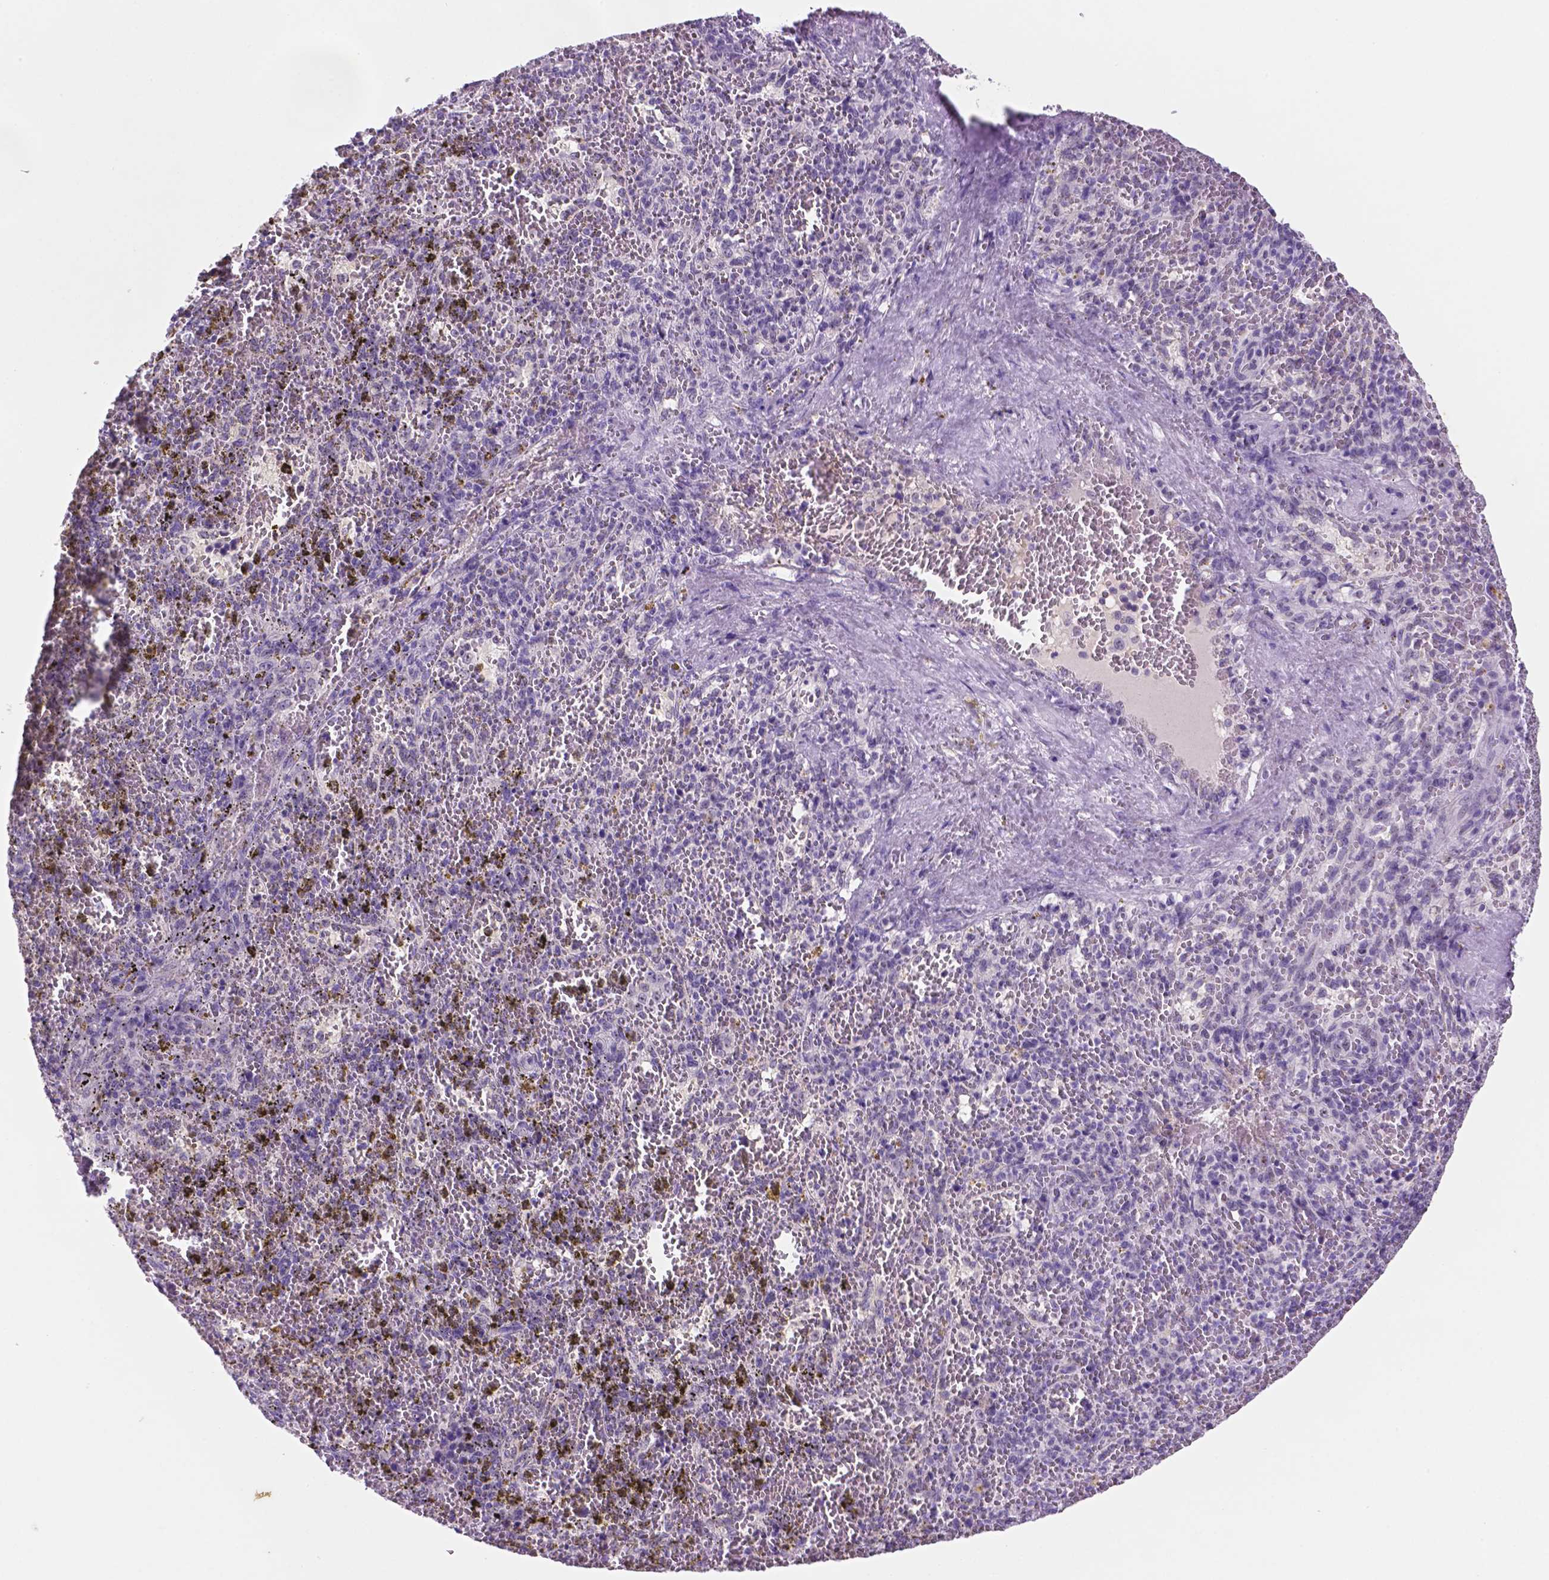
{"staining": {"intensity": "negative", "quantity": "none", "location": "none"}, "tissue": "spleen", "cell_type": "Cells in red pulp", "image_type": "normal", "snomed": [{"axis": "morphology", "description": "Normal tissue, NOS"}, {"axis": "topography", "description": "Spleen"}], "caption": "Immunohistochemistry micrograph of benign spleen: human spleen stained with DAB (3,3'-diaminobenzidine) reveals no significant protein expression in cells in red pulp. (Brightfield microscopy of DAB (3,3'-diaminobenzidine) immunohistochemistry (IHC) at high magnification).", "gene": "C18orf21", "patient": {"sex": "female", "age": 50}}